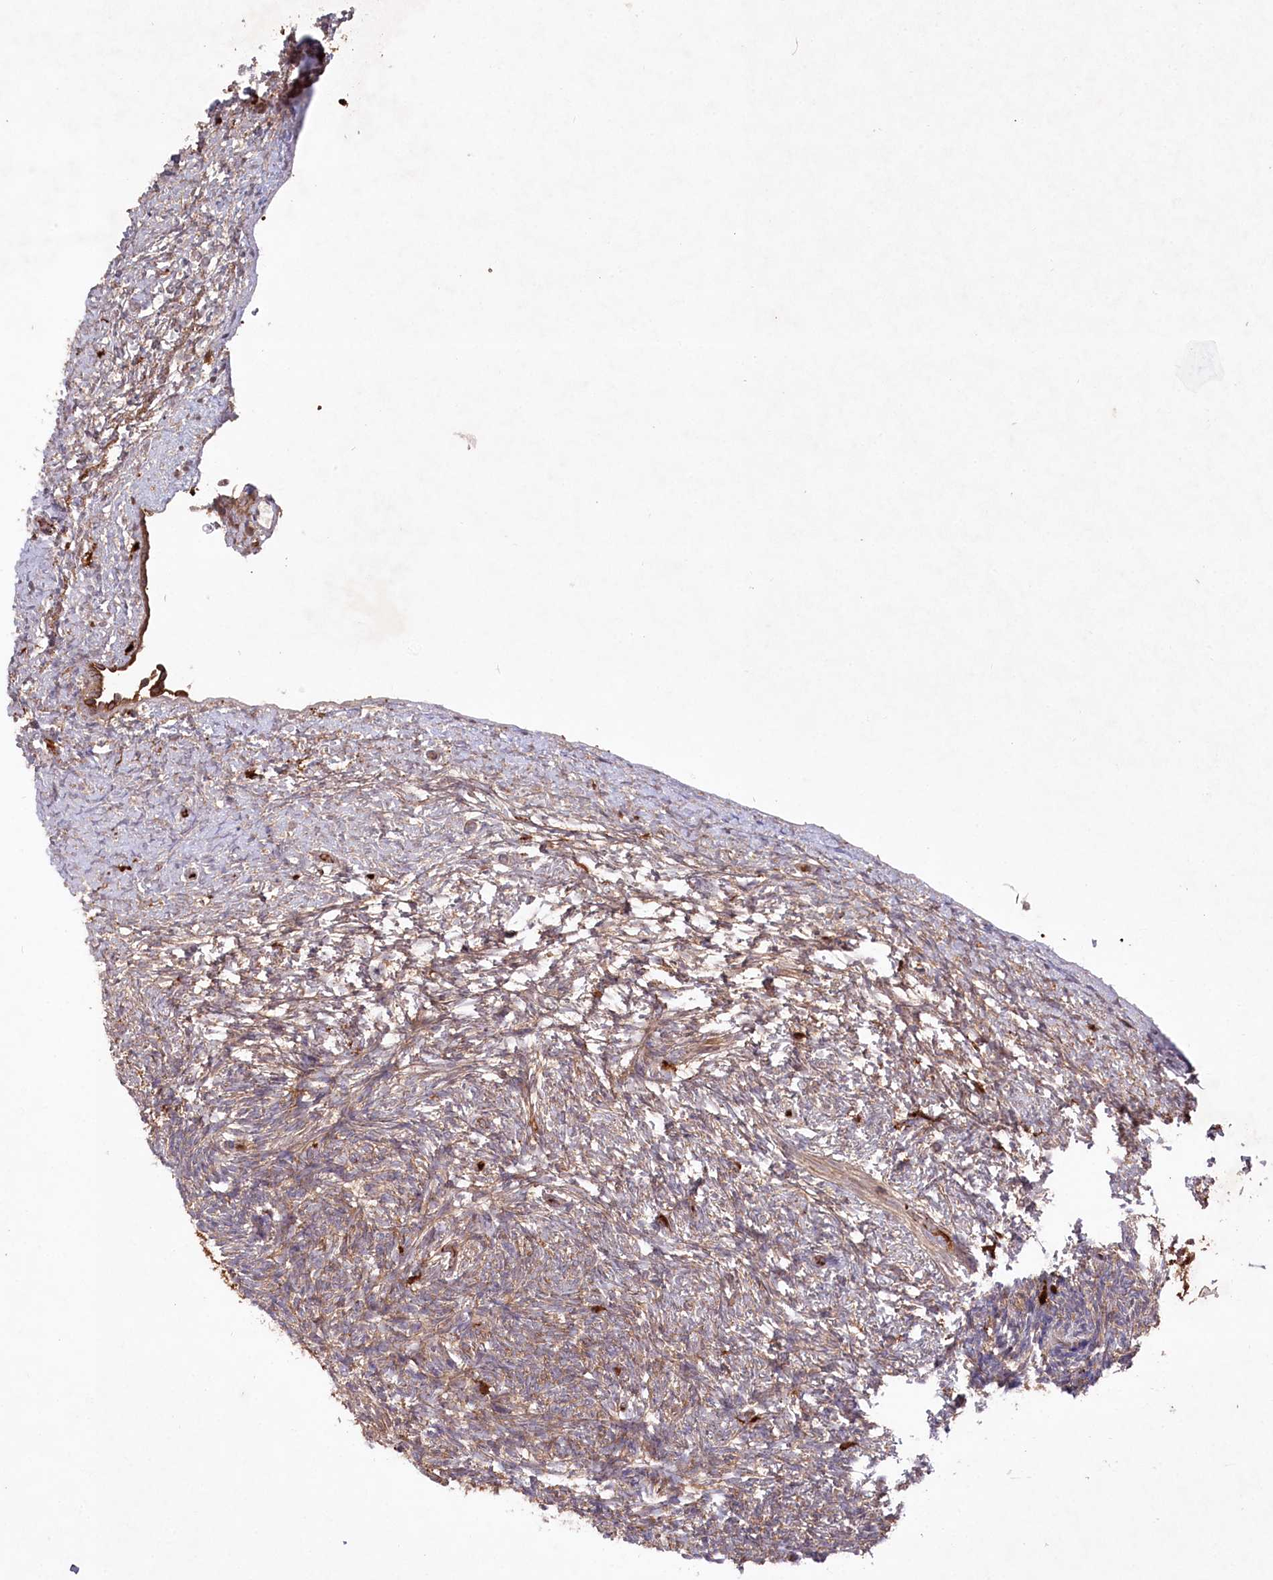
{"staining": {"intensity": "moderate", "quantity": ">75%", "location": "cytoplasmic/membranous"}, "tissue": "ovary", "cell_type": "Follicle cells", "image_type": "normal", "snomed": [{"axis": "morphology", "description": "Normal tissue, NOS"}, {"axis": "topography", "description": "Ovary"}], "caption": "Immunohistochemistry (IHC) of normal ovary shows medium levels of moderate cytoplasmic/membranous staining in approximately >75% of follicle cells.", "gene": "PPP1R21", "patient": {"sex": "female", "age": 34}}